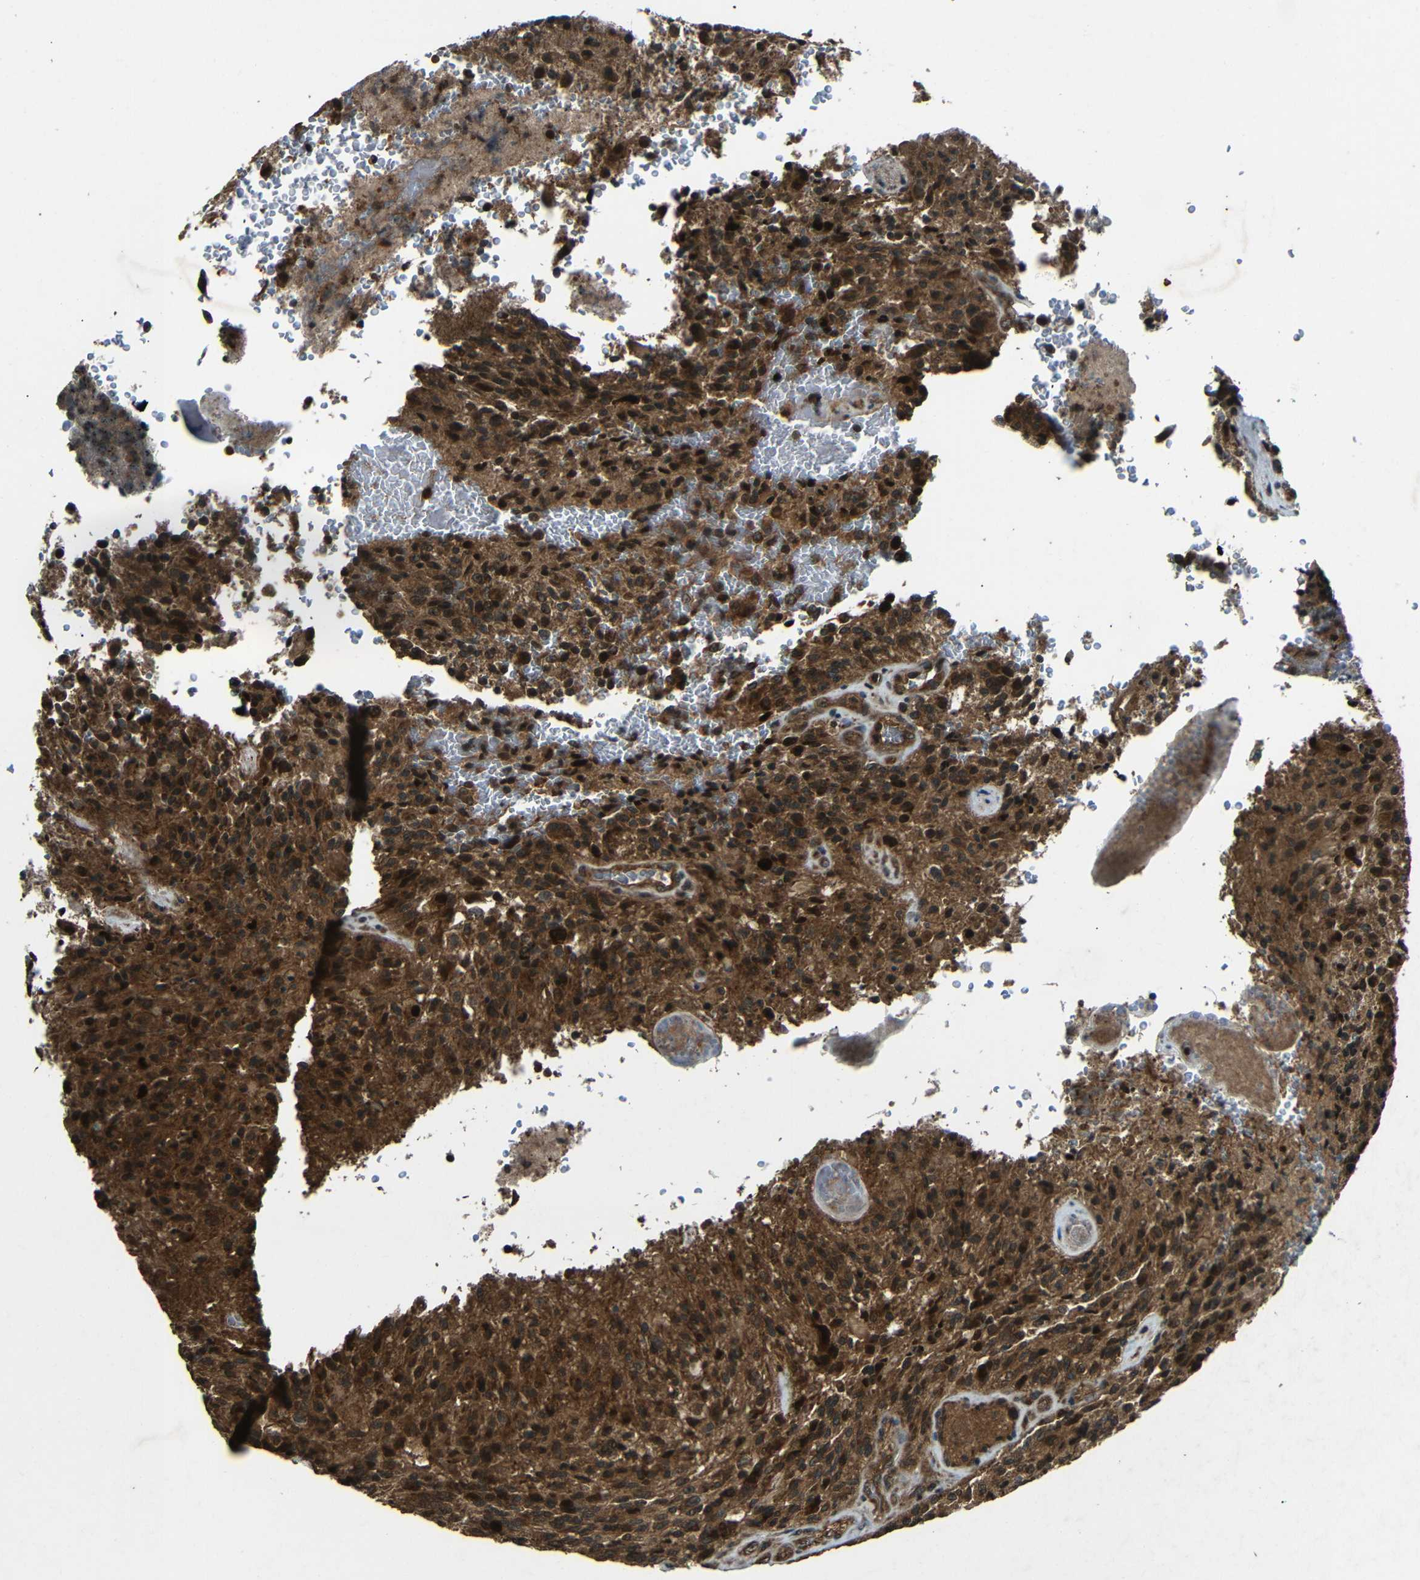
{"staining": {"intensity": "strong", "quantity": ">75%", "location": "cytoplasmic/membranous,nuclear"}, "tissue": "glioma", "cell_type": "Tumor cells", "image_type": "cancer", "snomed": [{"axis": "morphology", "description": "Normal tissue, NOS"}, {"axis": "morphology", "description": "Glioma, malignant, High grade"}, {"axis": "topography", "description": "Cerebral cortex"}], "caption": "Immunohistochemistry (IHC) micrograph of neoplastic tissue: high-grade glioma (malignant) stained using immunohistochemistry shows high levels of strong protein expression localized specifically in the cytoplasmic/membranous and nuclear of tumor cells, appearing as a cytoplasmic/membranous and nuclear brown color.", "gene": "PLK2", "patient": {"sex": "male", "age": 56}}